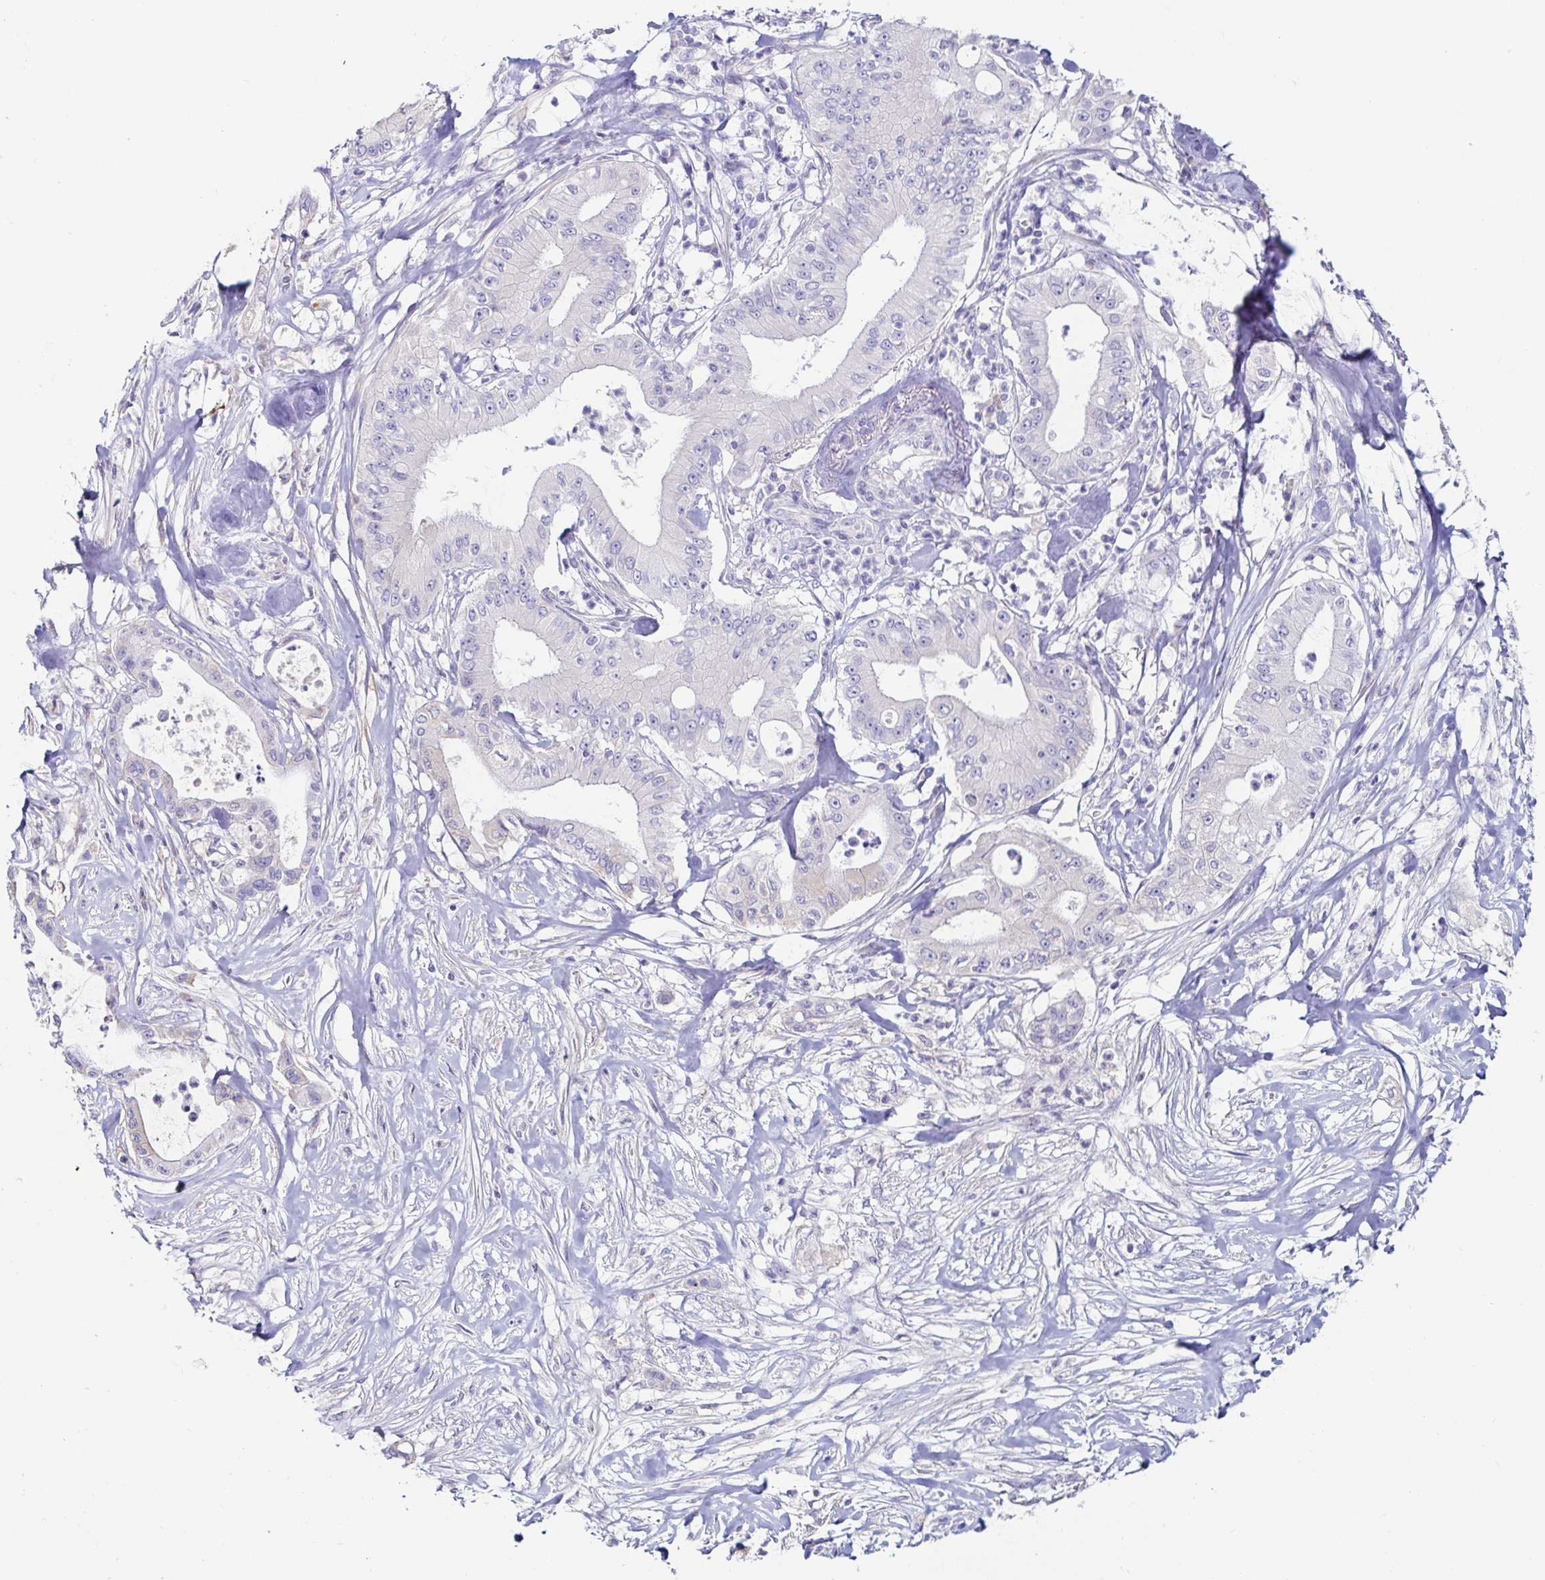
{"staining": {"intensity": "negative", "quantity": "none", "location": "none"}, "tissue": "pancreatic cancer", "cell_type": "Tumor cells", "image_type": "cancer", "snomed": [{"axis": "morphology", "description": "Adenocarcinoma, NOS"}, {"axis": "topography", "description": "Pancreas"}], "caption": "This photomicrograph is of adenocarcinoma (pancreatic) stained with immunohistochemistry to label a protein in brown with the nuclei are counter-stained blue. There is no positivity in tumor cells.", "gene": "C4orf17", "patient": {"sex": "male", "age": 71}}